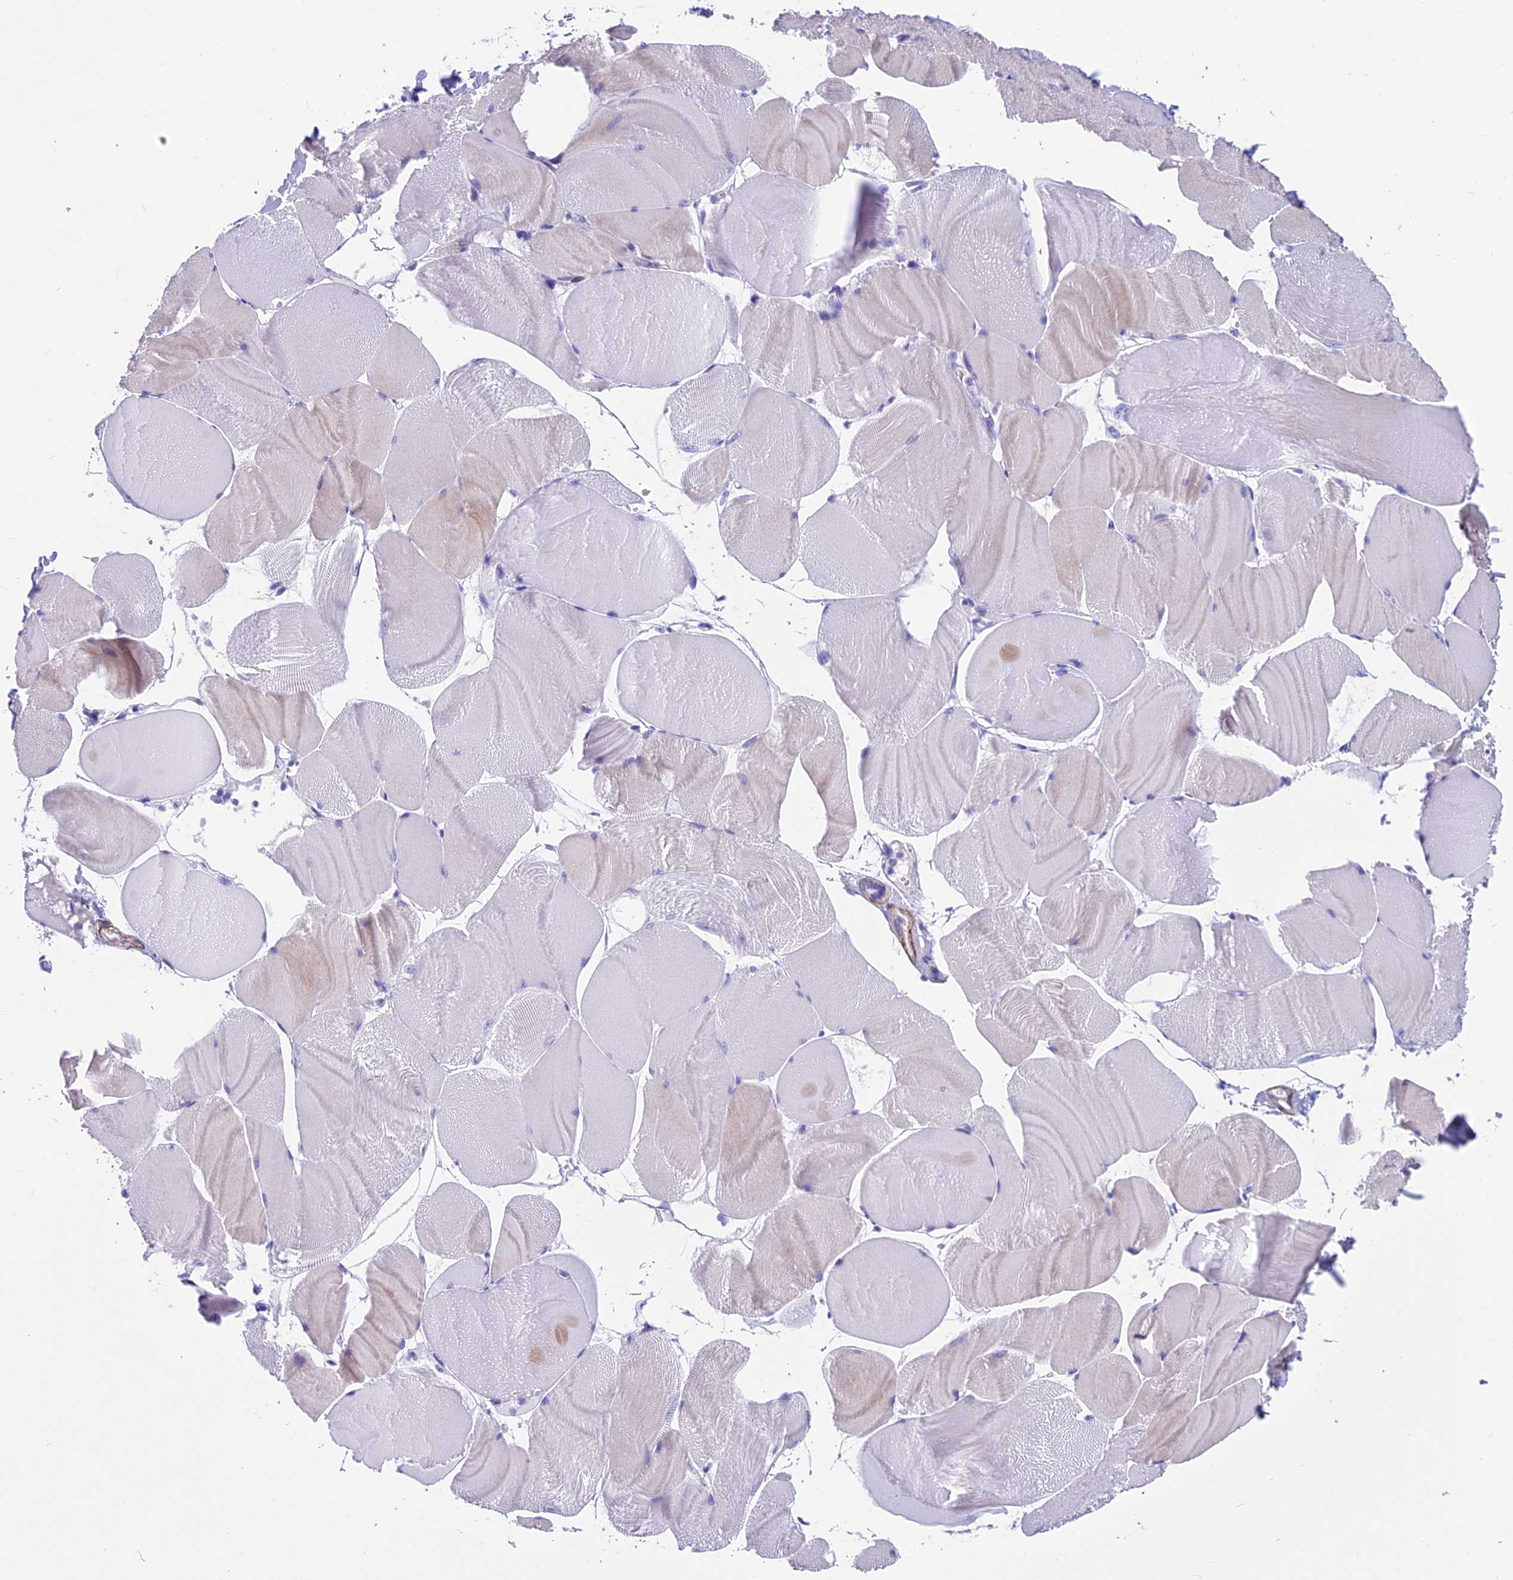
{"staining": {"intensity": "negative", "quantity": "none", "location": "none"}, "tissue": "skeletal muscle", "cell_type": "Myocytes", "image_type": "normal", "snomed": [{"axis": "morphology", "description": "Normal tissue, NOS"}, {"axis": "morphology", "description": "Basal cell carcinoma"}, {"axis": "topography", "description": "Skeletal muscle"}], "caption": "High magnification brightfield microscopy of unremarkable skeletal muscle stained with DAB (3,3'-diaminobenzidine) (brown) and counterstained with hematoxylin (blue): myocytes show no significant expression.", "gene": "GNG11", "patient": {"sex": "female", "age": 64}}